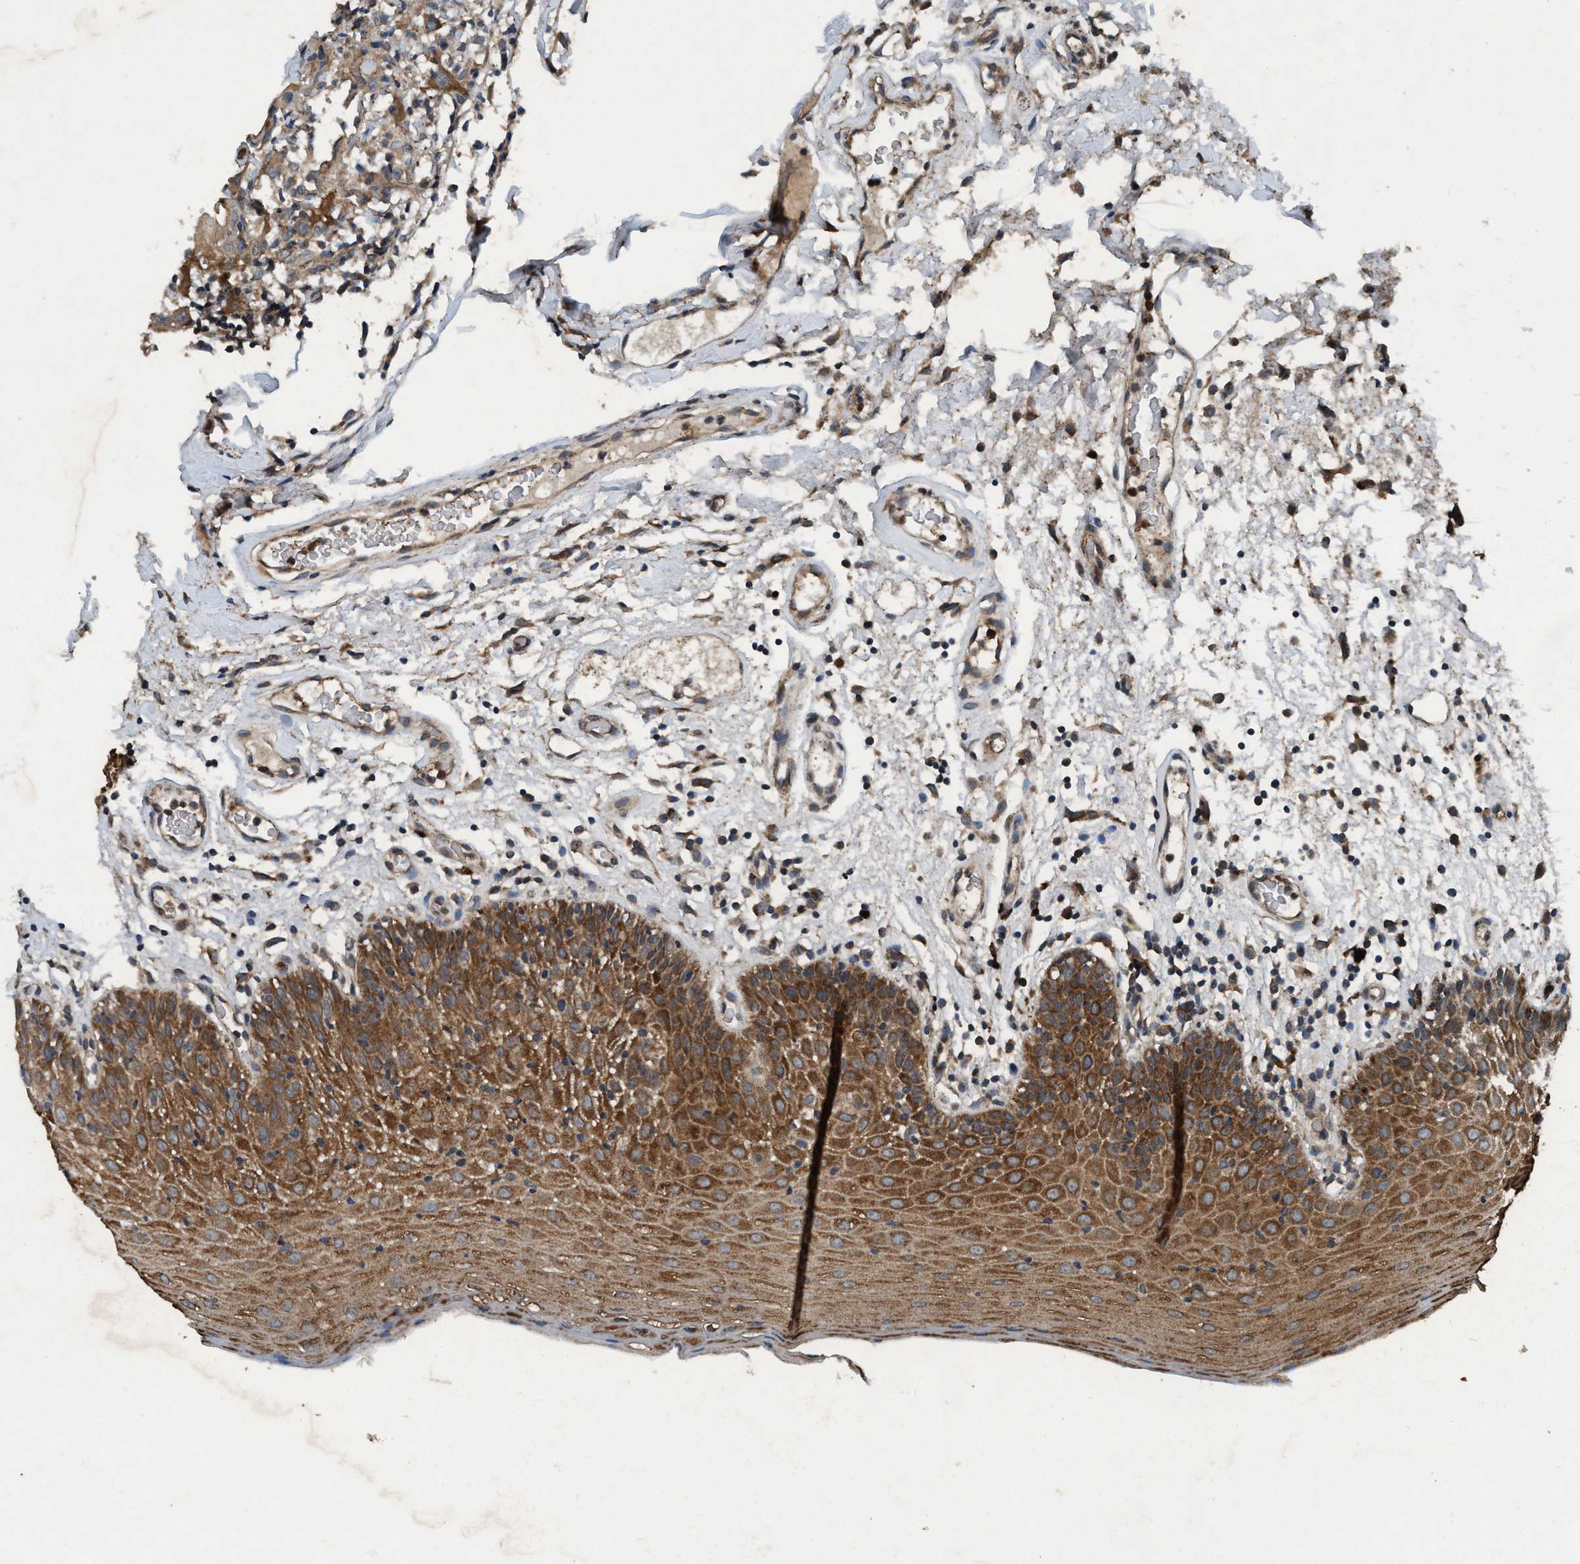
{"staining": {"intensity": "strong", "quantity": ">75%", "location": "cytoplasmic/membranous"}, "tissue": "oral mucosa", "cell_type": "Squamous epithelial cells", "image_type": "normal", "snomed": [{"axis": "morphology", "description": "Normal tissue, NOS"}, {"axis": "morphology", "description": "Squamous cell carcinoma, NOS"}, {"axis": "topography", "description": "Skeletal muscle"}, {"axis": "topography", "description": "Oral tissue"}, {"axis": "topography", "description": "Head-Neck"}], "caption": "There is high levels of strong cytoplasmic/membranous staining in squamous epithelial cells of unremarkable oral mucosa, as demonstrated by immunohistochemical staining (brown color).", "gene": "AKT1S1", "patient": {"sex": "male", "age": 71}}